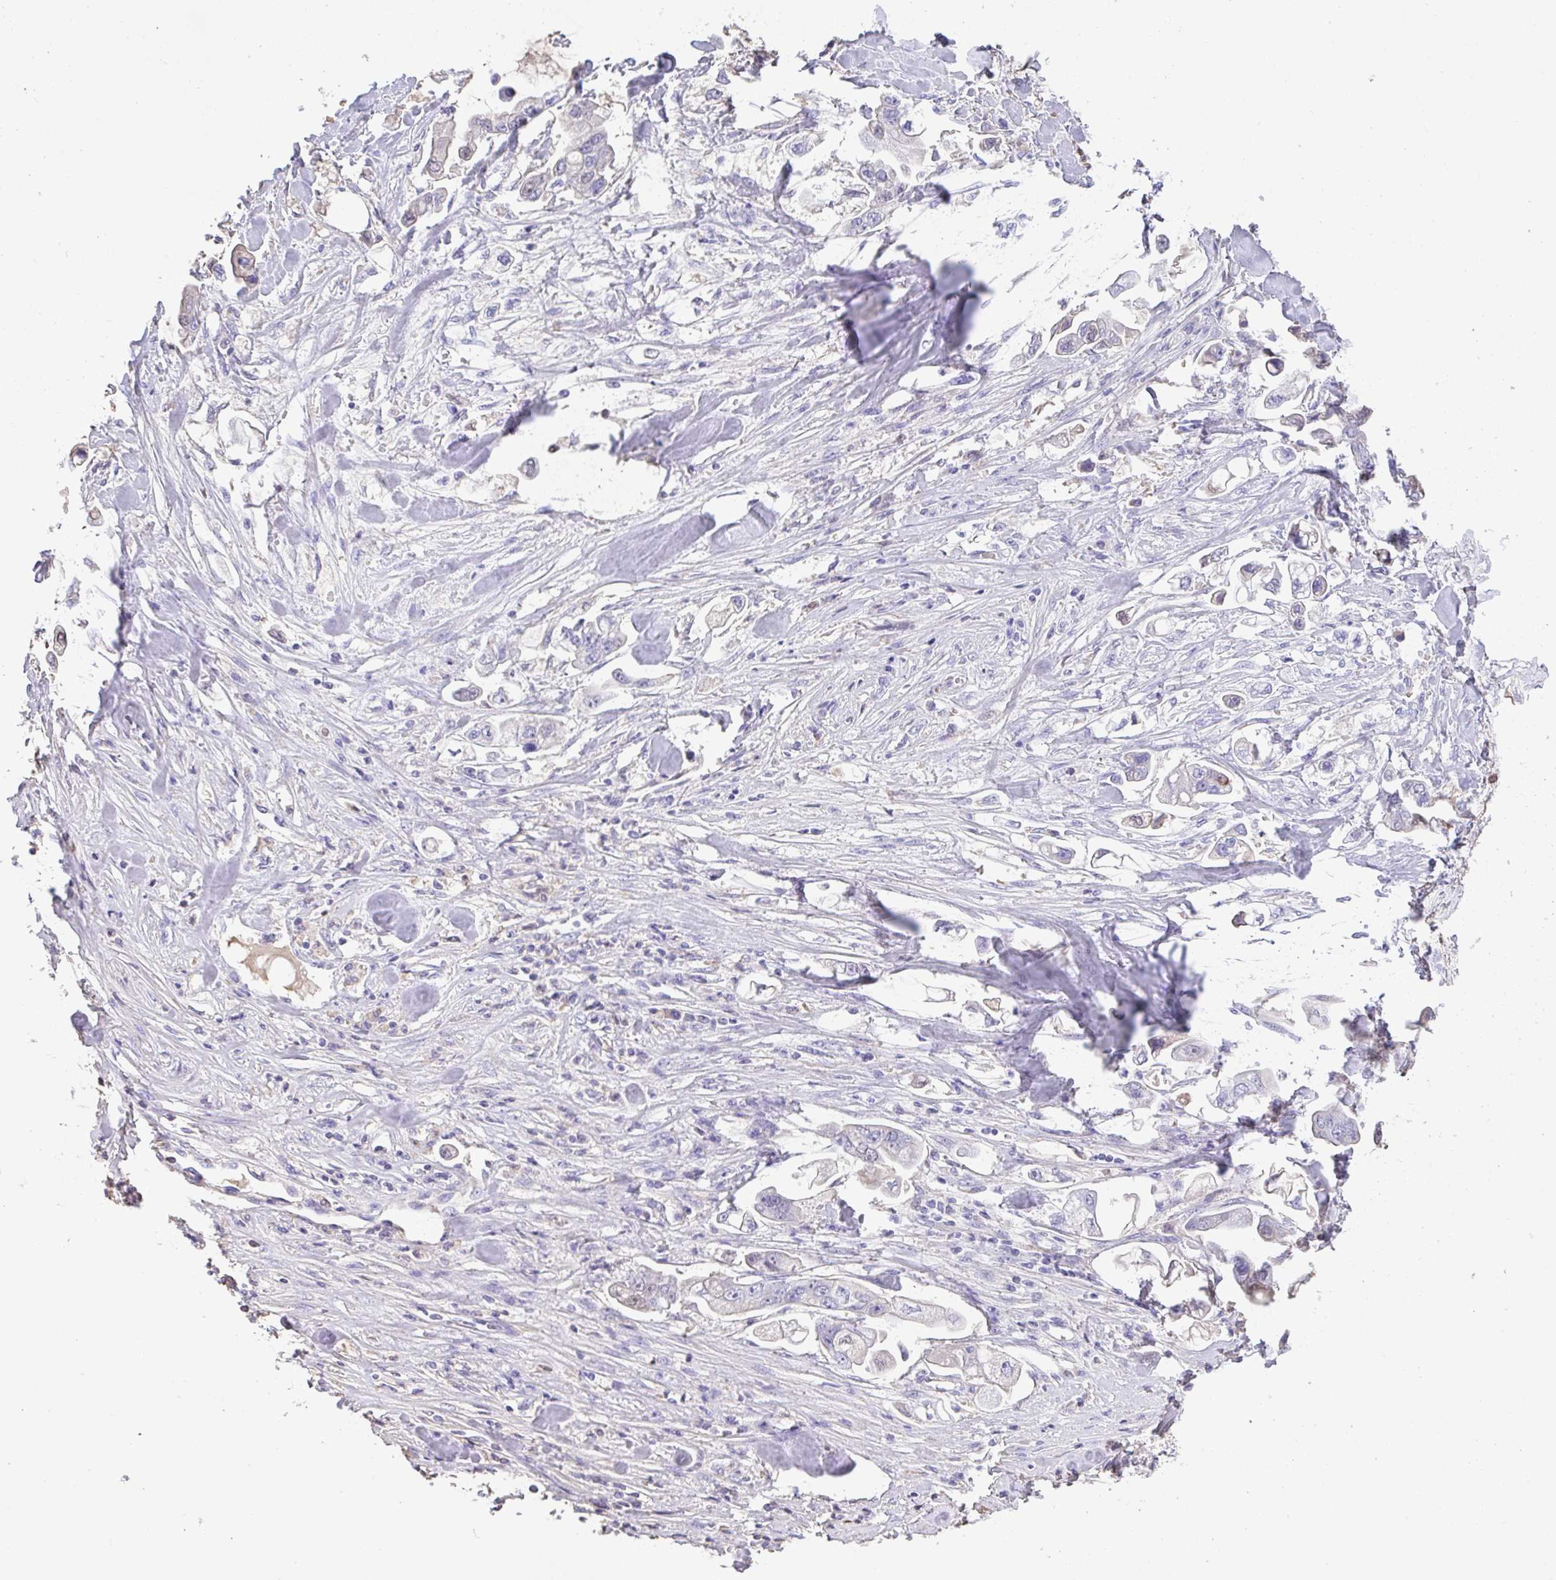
{"staining": {"intensity": "negative", "quantity": "none", "location": "none"}, "tissue": "stomach cancer", "cell_type": "Tumor cells", "image_type": "cancer", "snomed": [{"axis": "morphology", "description": "Adenocarcinoma, NOS"}, {"axis": "topography", "description": "Stomach"}], "caption": "An immunohistochemistry photomicrograph of stomach adenocarcinoma is shown. There is no staining in tumor cells of stomach adenocarcinoma. (DAB (3,3'-diaminobenzidine) immunohistochemistry (IHC) visualized using brightfield microscopy, high magnification).", "gene": "HOXC12", "patient": {"sex": "male", "age": 62}}